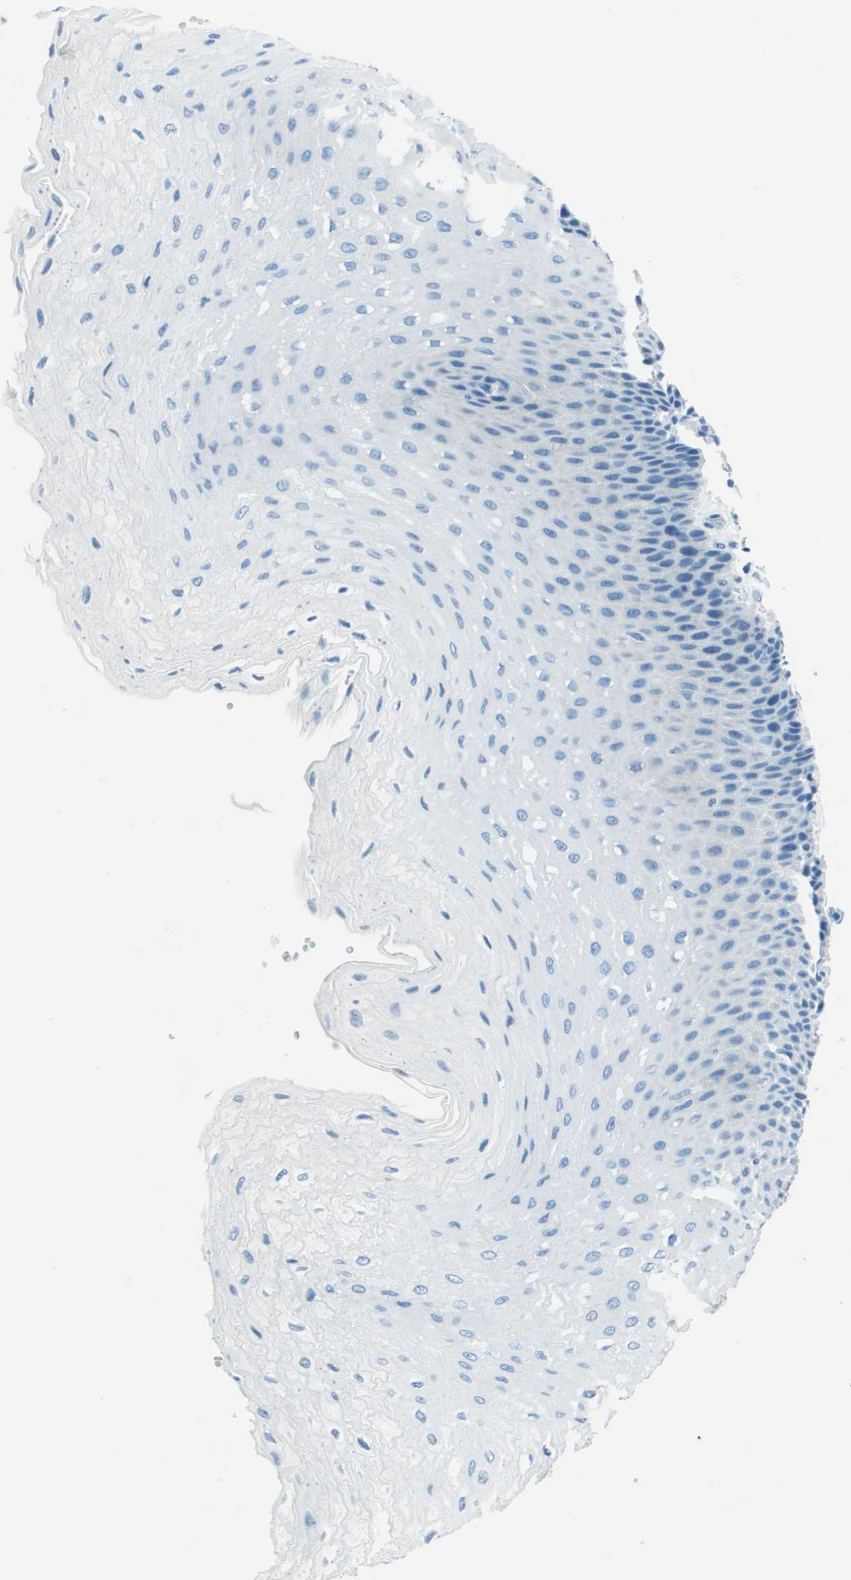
{"staining": {"intensity": "negative", "quantity": "none", "location": "none"}, "tissue": "esophagus", "cell_type": "Squamous epithelial cells", "image_type": "normal", "snomed": [{"axis": "morphology", "description": "Normal tissue, NOS"}, {"axis": "topography", "description": "Esophagus"}], "caption": "Squamous epithelial cells are negative for brown protein staining in benign esophagus. The staining is performed using DAB brown chromogen with nuclei counter-stained in using hematoxylin.", "gene": "SLC16A10", "patient": {"sex": "female", "age": 72}}